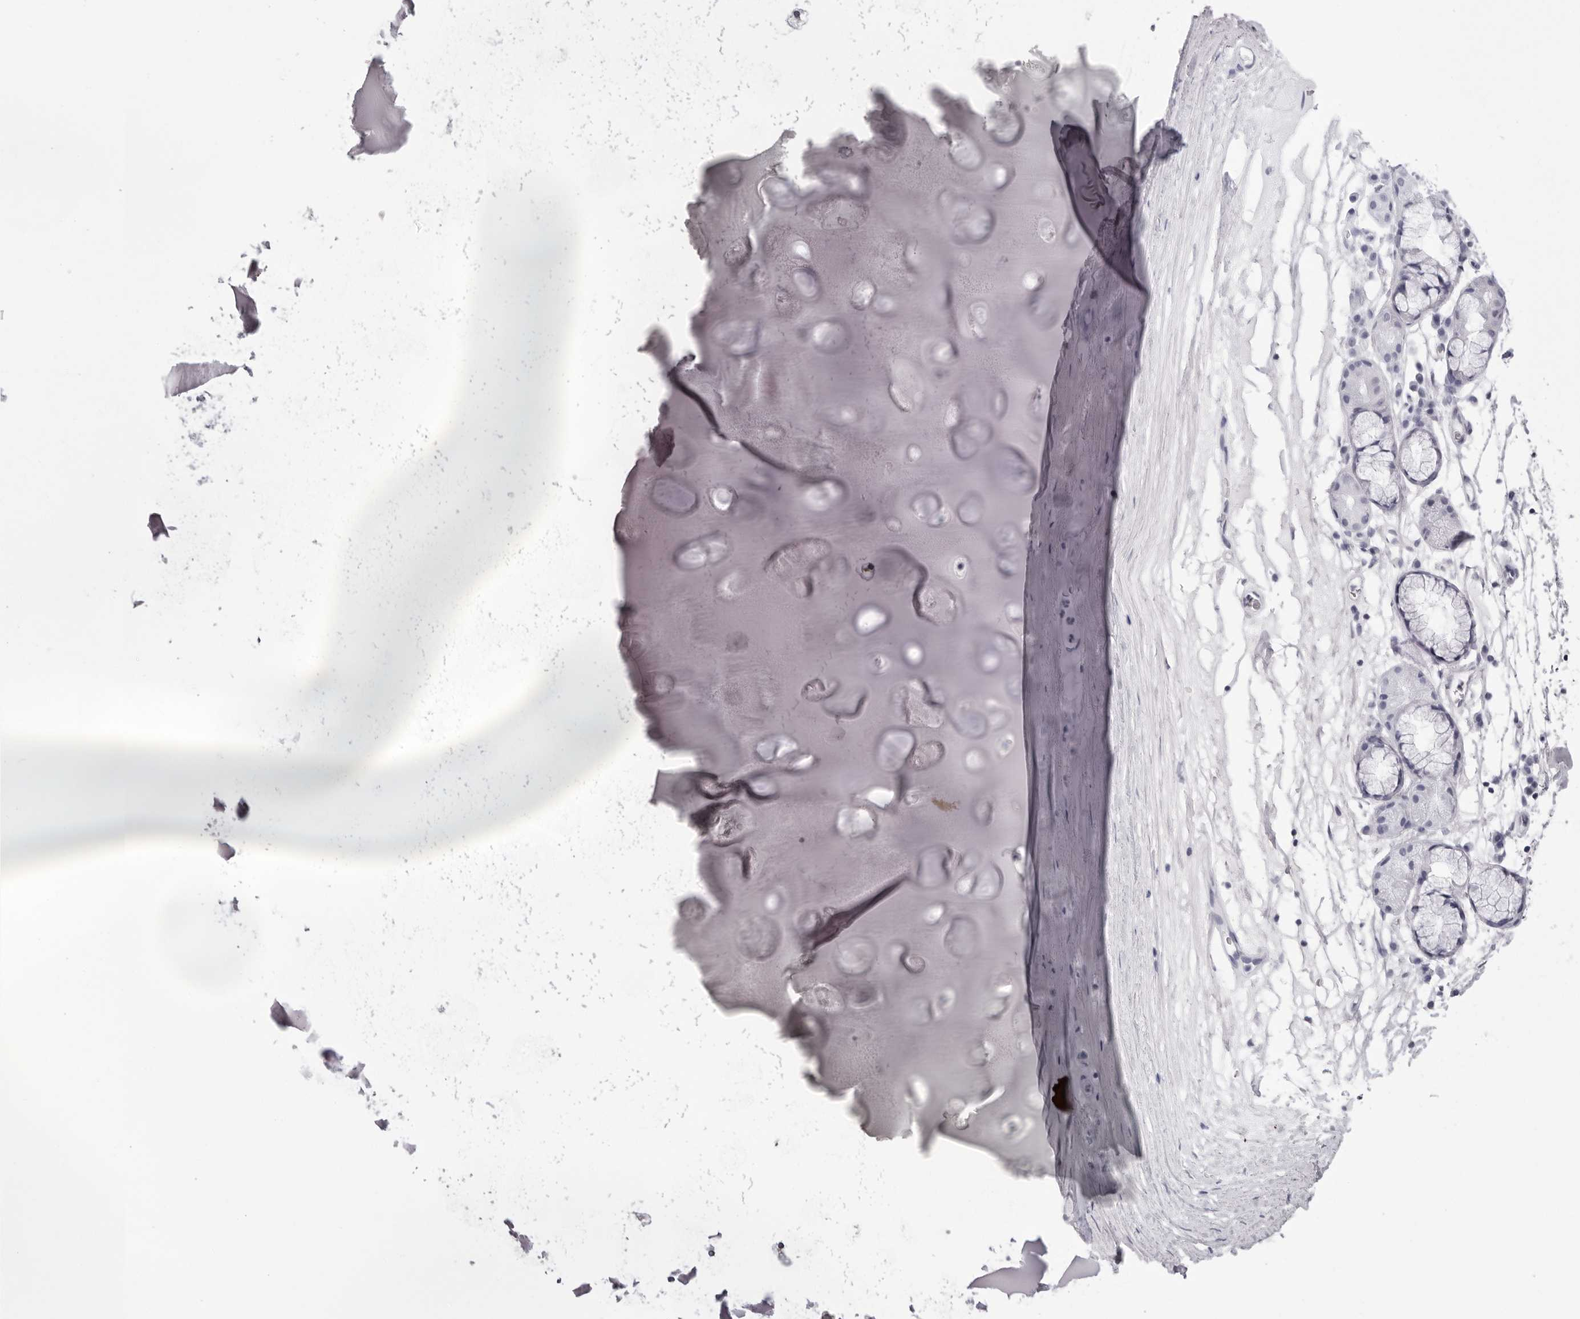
{"staining": {"intensity": "negative", "quantity": "none", "location": "none"}, "tissue": "adipose tissue", "cell_type": "Adipocytes", "image_type": "normal", "snomed": [{"axis": "morphology", "description": "Normal tissue, NOS"}, {"axis": "topography", "description": "Cartilage tissue"}], "caption": "This photomicrograph is of benign adipose tissue stained with immunohistochemistry (IHC) to label a protein in brown with the nuclei are counter-stained blue. There is no staining in adipocytes. Nuclei are stained in blue.", "gene": "TMOD4", "patient": {"sex": "female", "age": 63}}